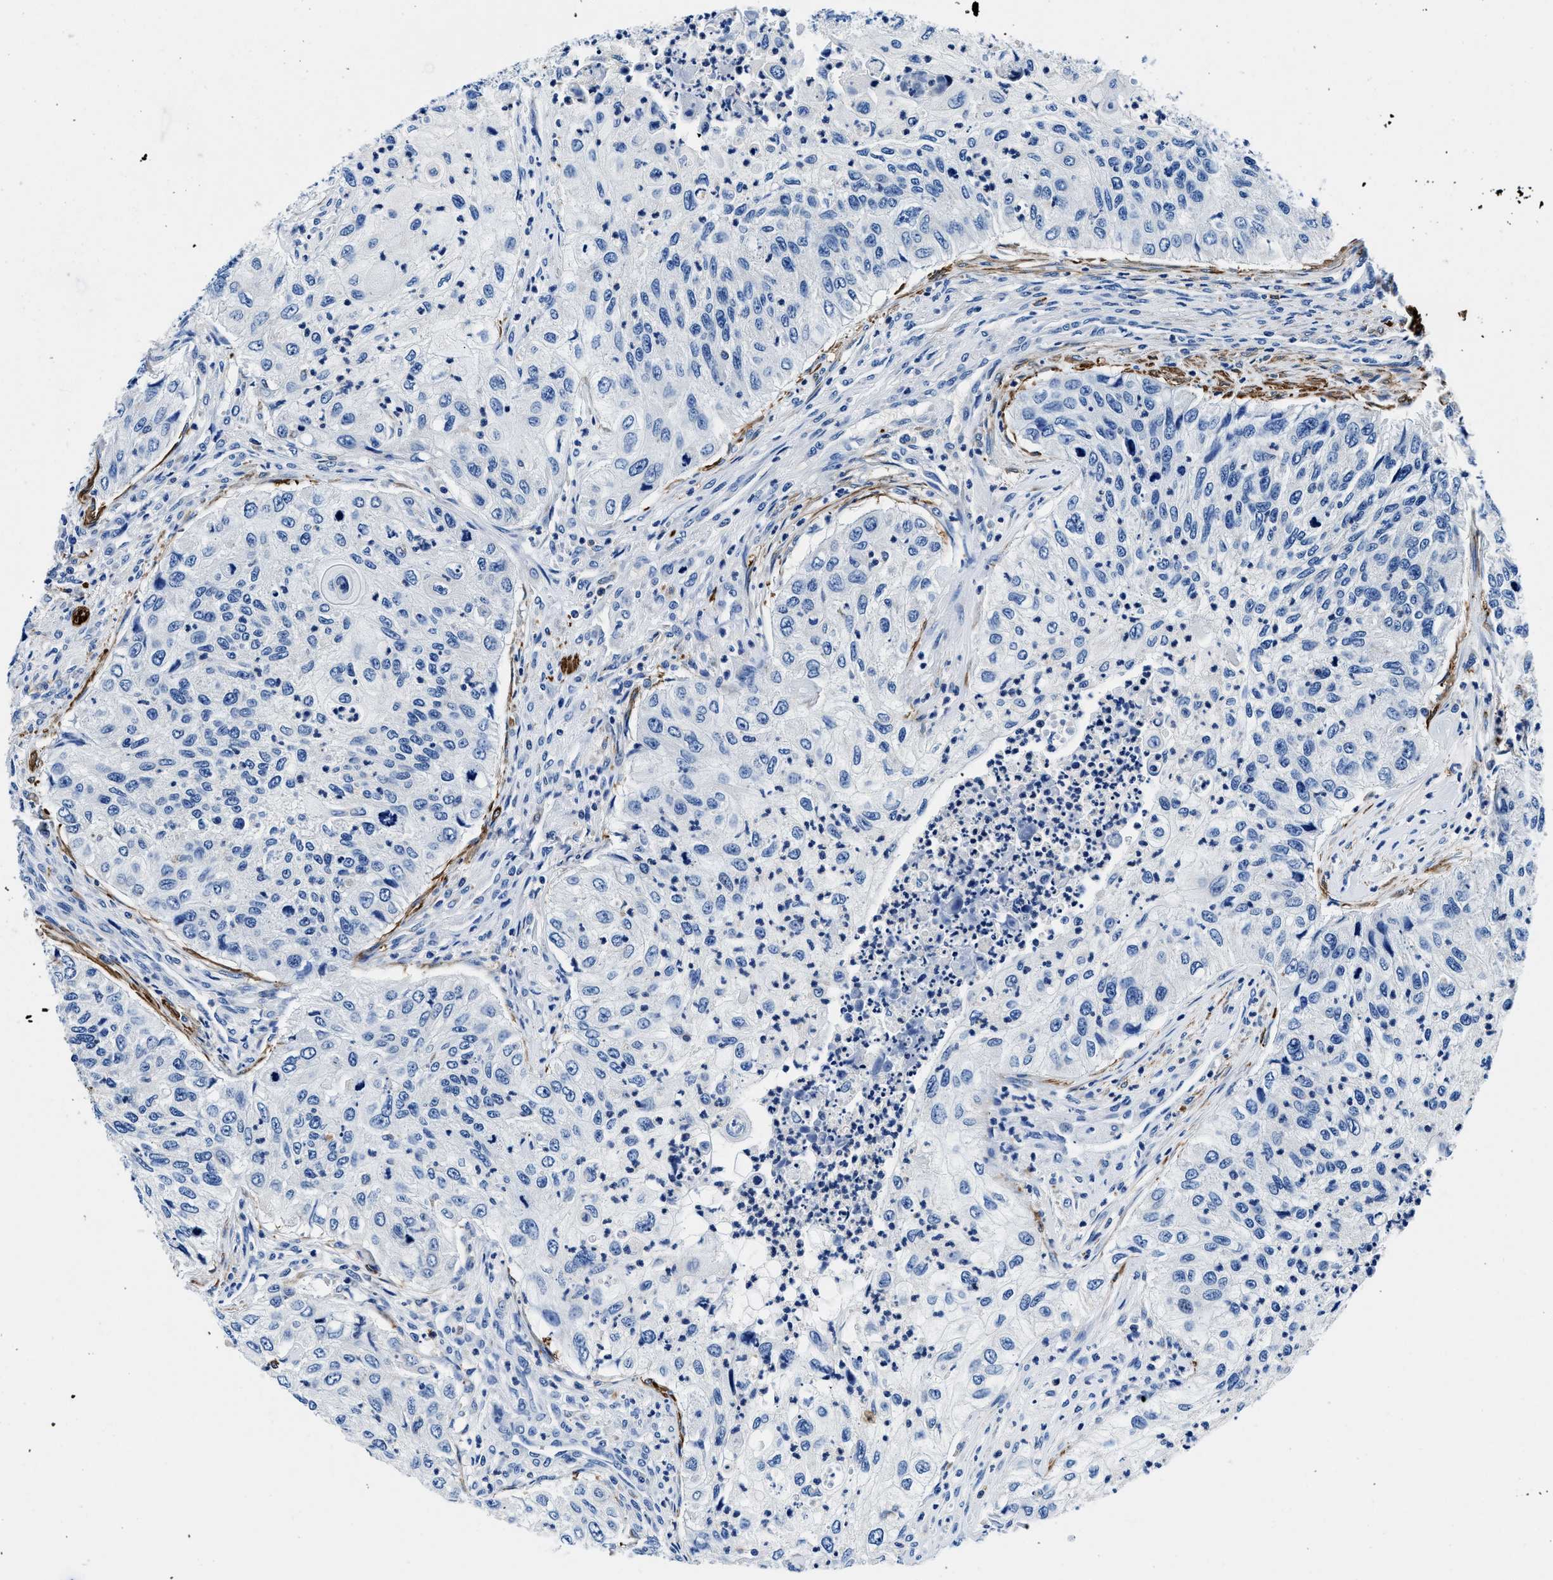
{"staining": {"intensity": "negative", "quantity": "none", "location": "none"}, "tissue": "urothelial cancer", "cell_type": "Tumor cells", "image_type": "cancer", "snomed": [{"axis": "morphology", "description": "Urothelial carcinoma, High grade"}, {"axis": "topography", "description": "Urinary bladder"}], "caption": "Tumor cells show no significant protein staining in urothelial cancer. (DAB immunohistochemistry (IHC) with hematoxylin counter stain).", "gene": "TEX261", "patient": {"sex": "female", "age": 60}}